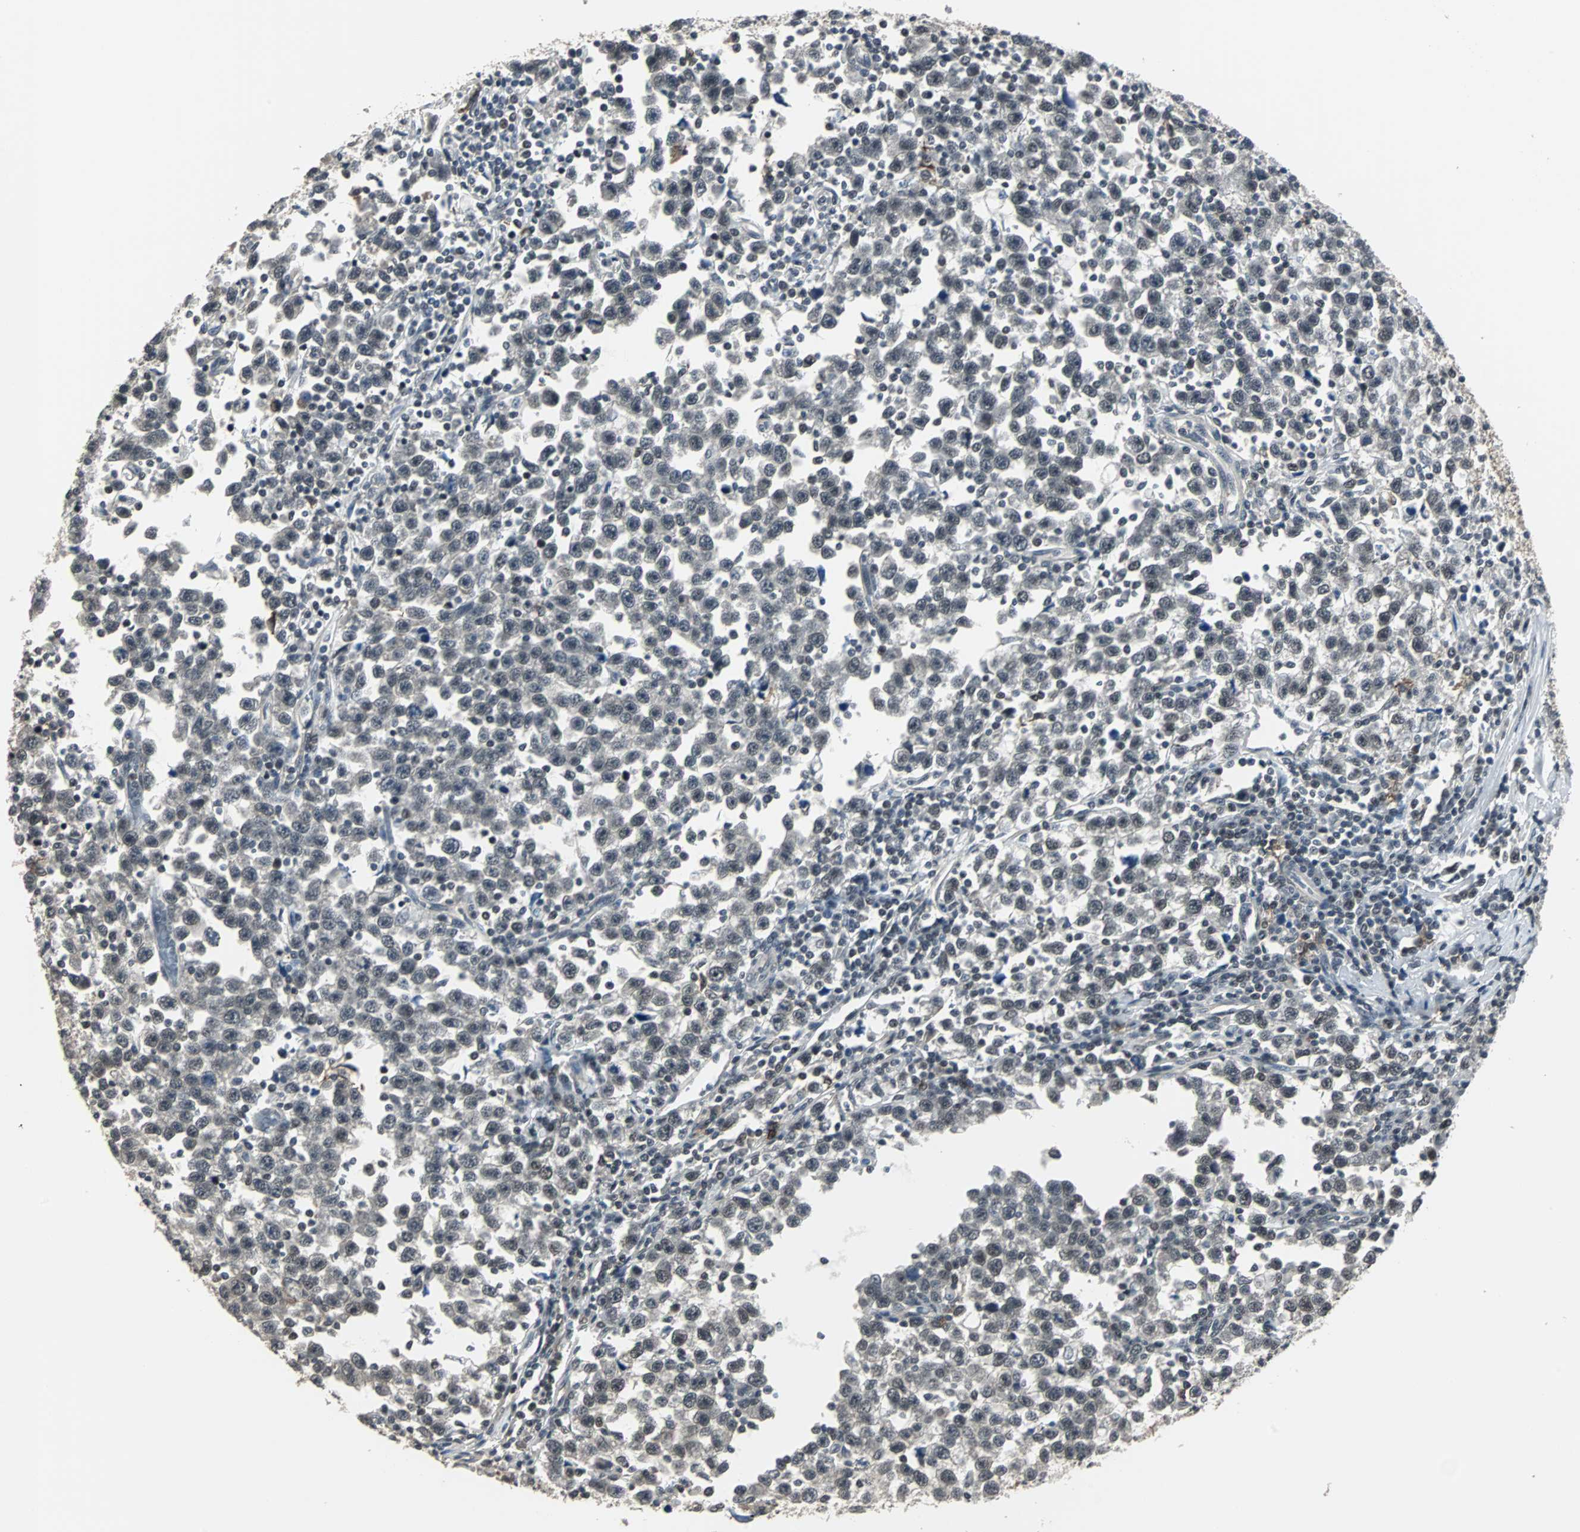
{"staining": {"intensity": "negative", "quantity": "none", "location": "none"}, "tissue": "testis cancer", "cell_type": "Tumor cells", "image_type": "cancer", "snomed": [{"axis": "morphology", "description": "Seminoma, NOS"}, {"axis": "topography", "description": "Testis"}], "caption": "This is an IHC image of seminoma (testis). There is no staining in tumor cells.", "gene": "MKX", "patient": {"sex": "male", "age": 43}}